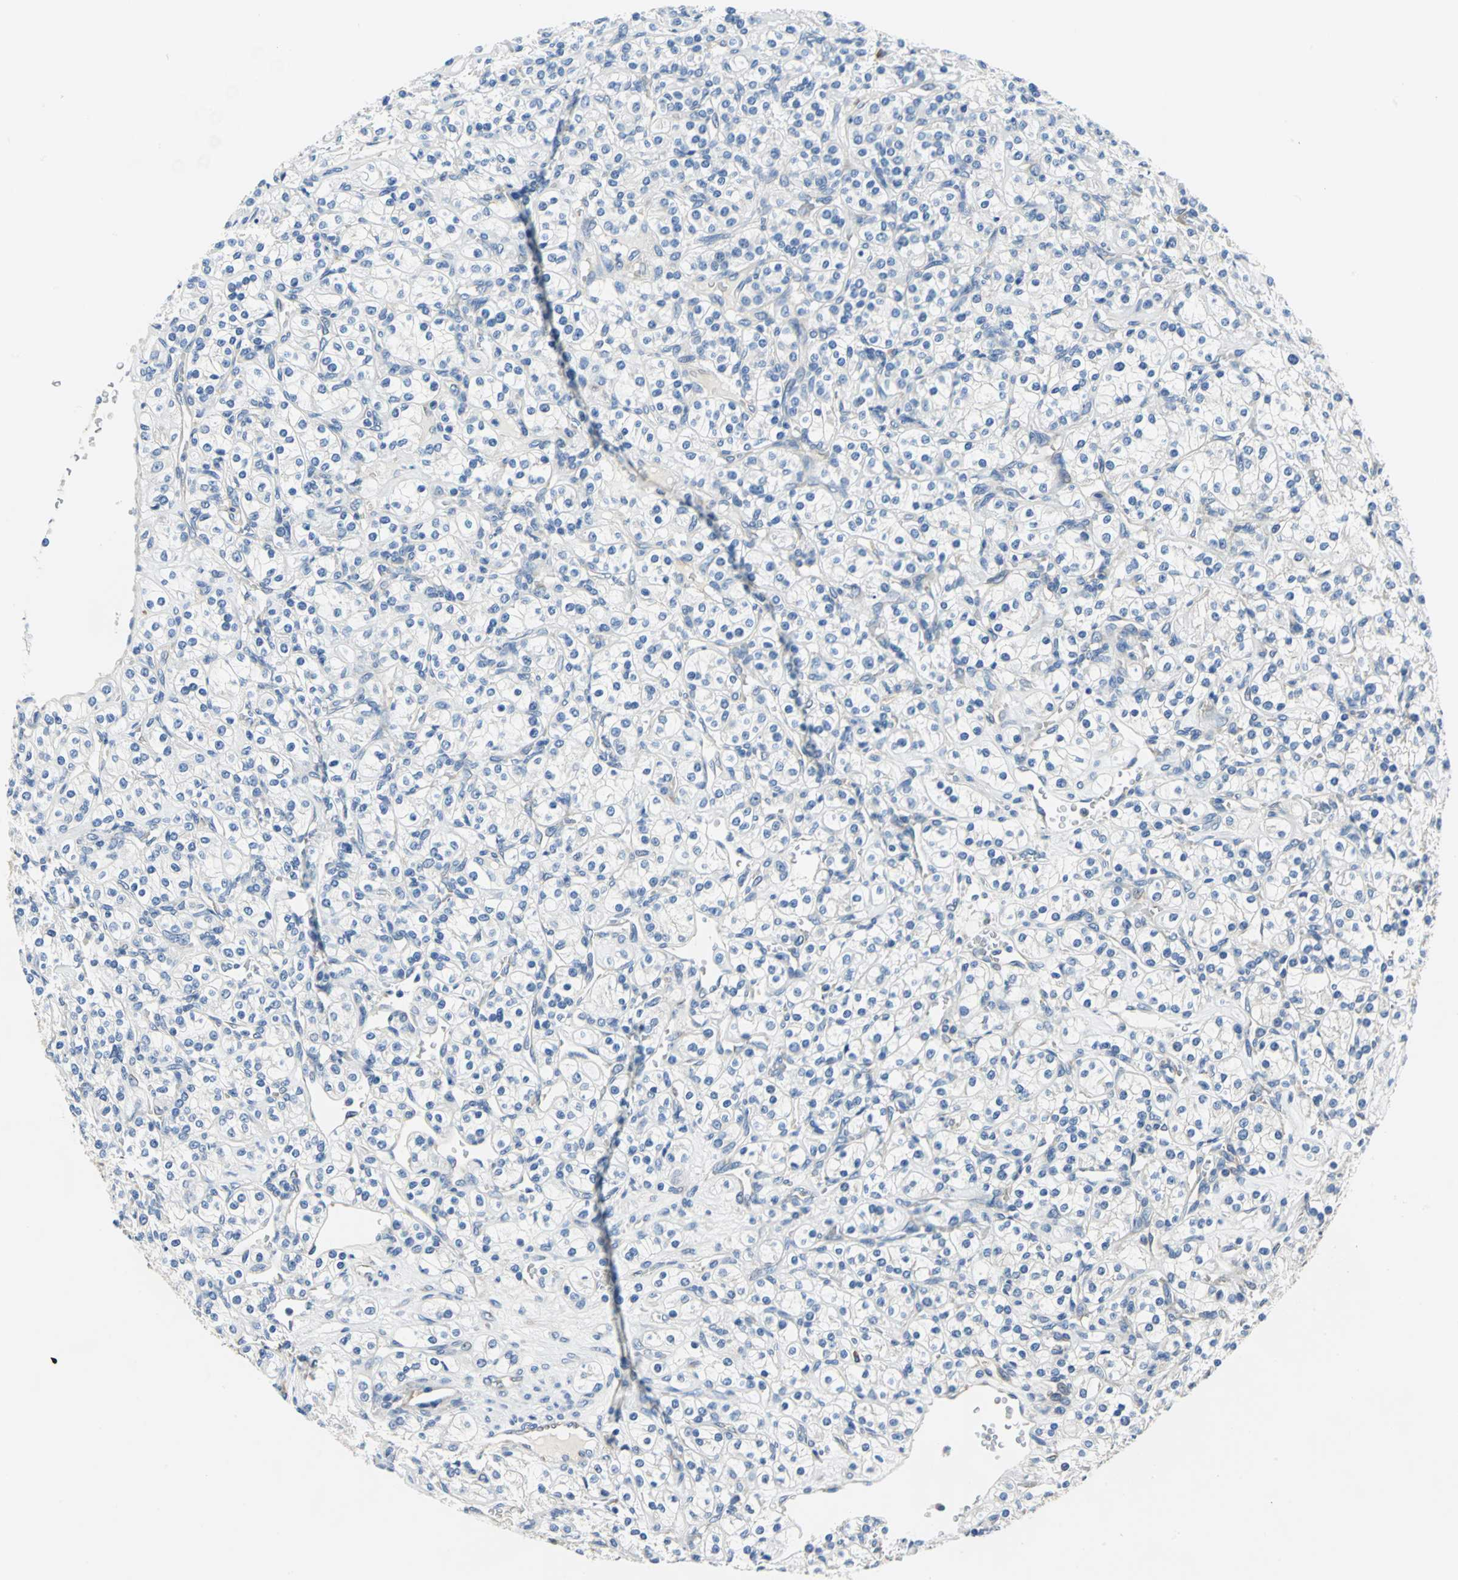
{"staining": {"intensity": "negative", "quantity": "none", "location": "none"}, "tissue": "renal cancer", "cell_type": "Tumor cells", "image_type": "cancer", "snomed": [{"axis": "morphology", "description": "Adenocarcinoma, NOS"}, {"axis": "topography", "description": "Kidney"}], "caption": "An immunohistochemistry (IHC) micrograph of renal cancer (adenocarcinoma) is shown. There is no staining in tumor cells of renal cancer (adenocarcinoma).", "gene": "TRIM25", "patient": {"sex": "male", "age": 77}}